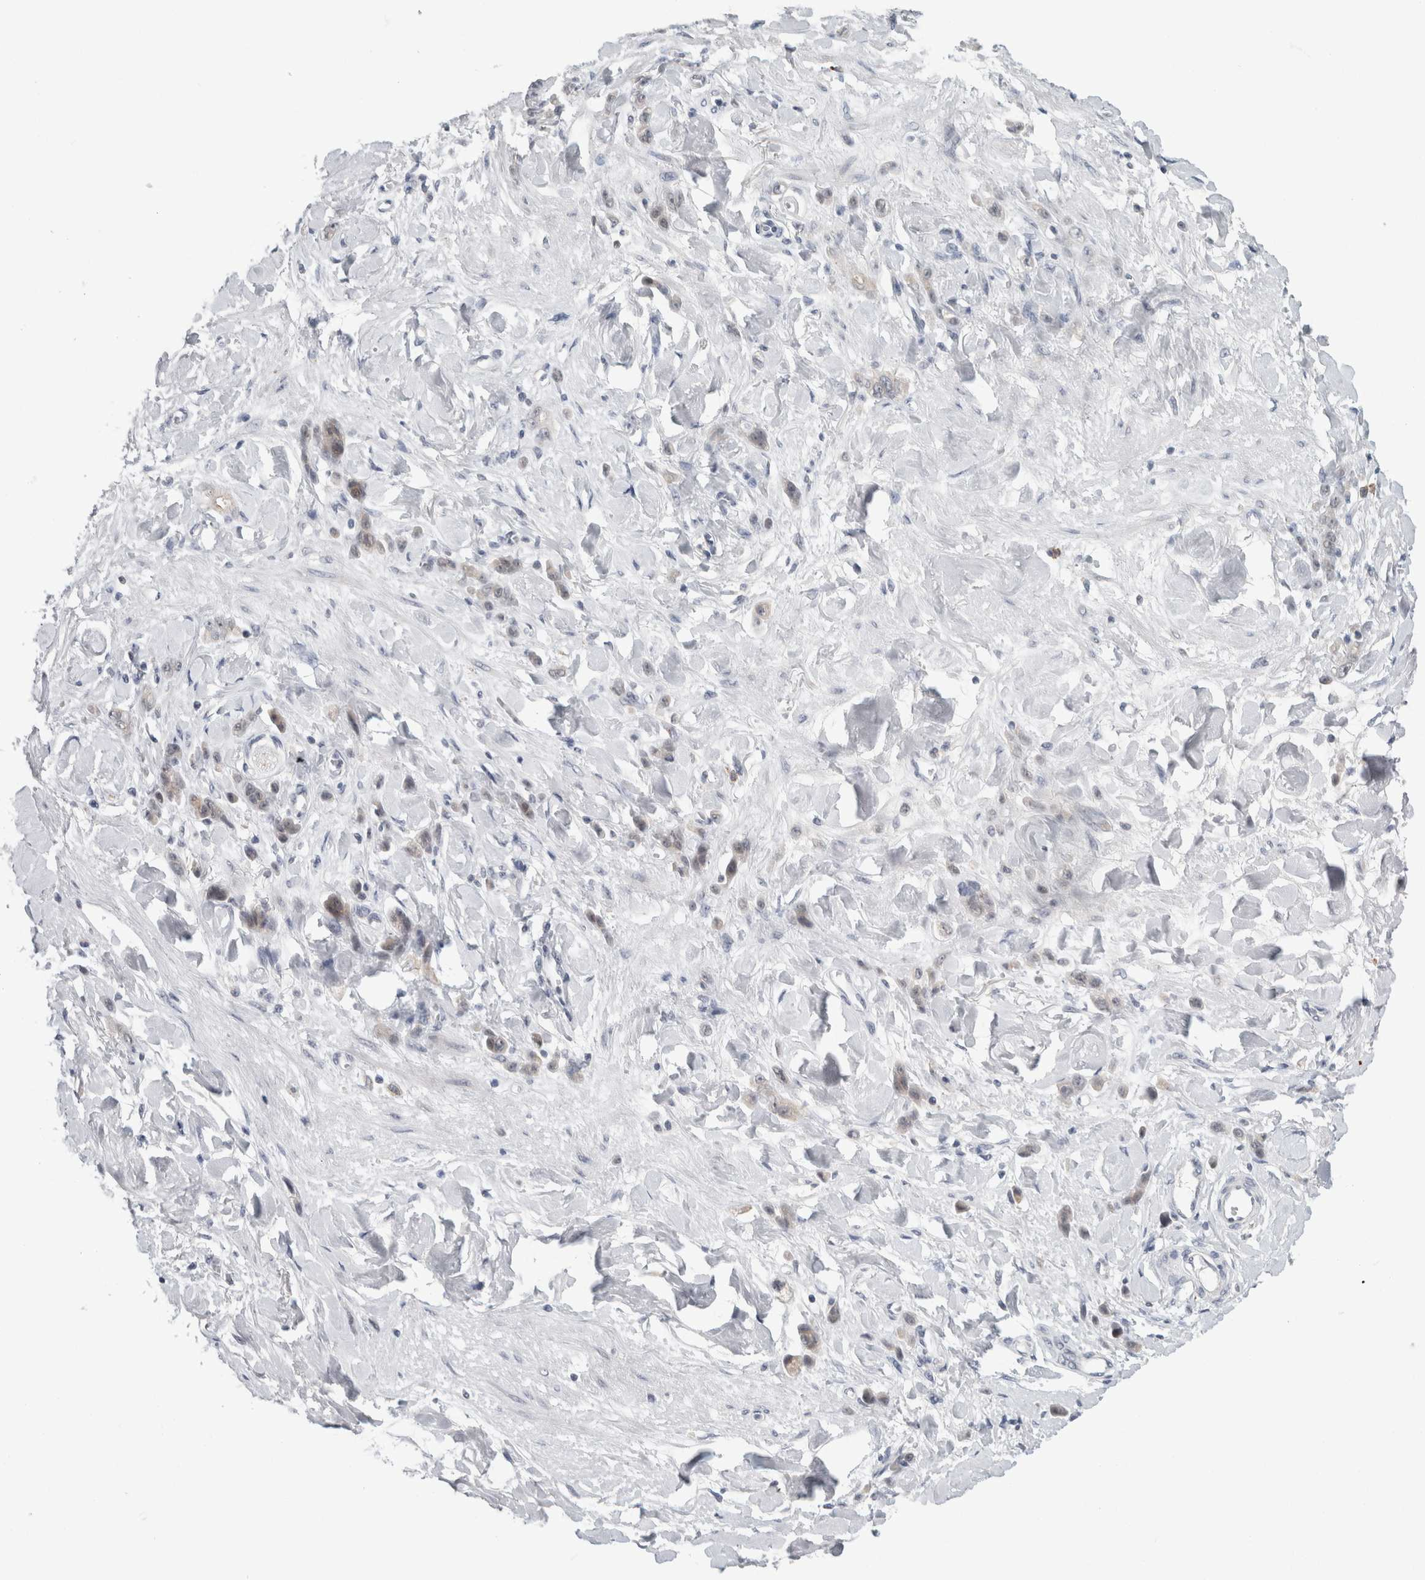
{"staining": {"intensity": "weak", "quantity": "<25%", "location": "cytoplasmic/membranous"}, "tissue": "stomach cancer", "cell_type": "Tumor cells", "image_type": "cancer", "snomed": [{"axis": "morphology", "description": "Normal tissue, NOS"}, {"axis": "morphology", "description": "Adenocarcinoma, NOS"}, {"axis": "topography", "description": "Stomach"}], "caption": "IHC image of neoplastic tissue: stomach cancer (adenocarcinoma) stained with DAB exhibits no significant protein positivity in tumor cells.", "gene": "NIPA1", "patient": {"sex": "male", "age": 82}}